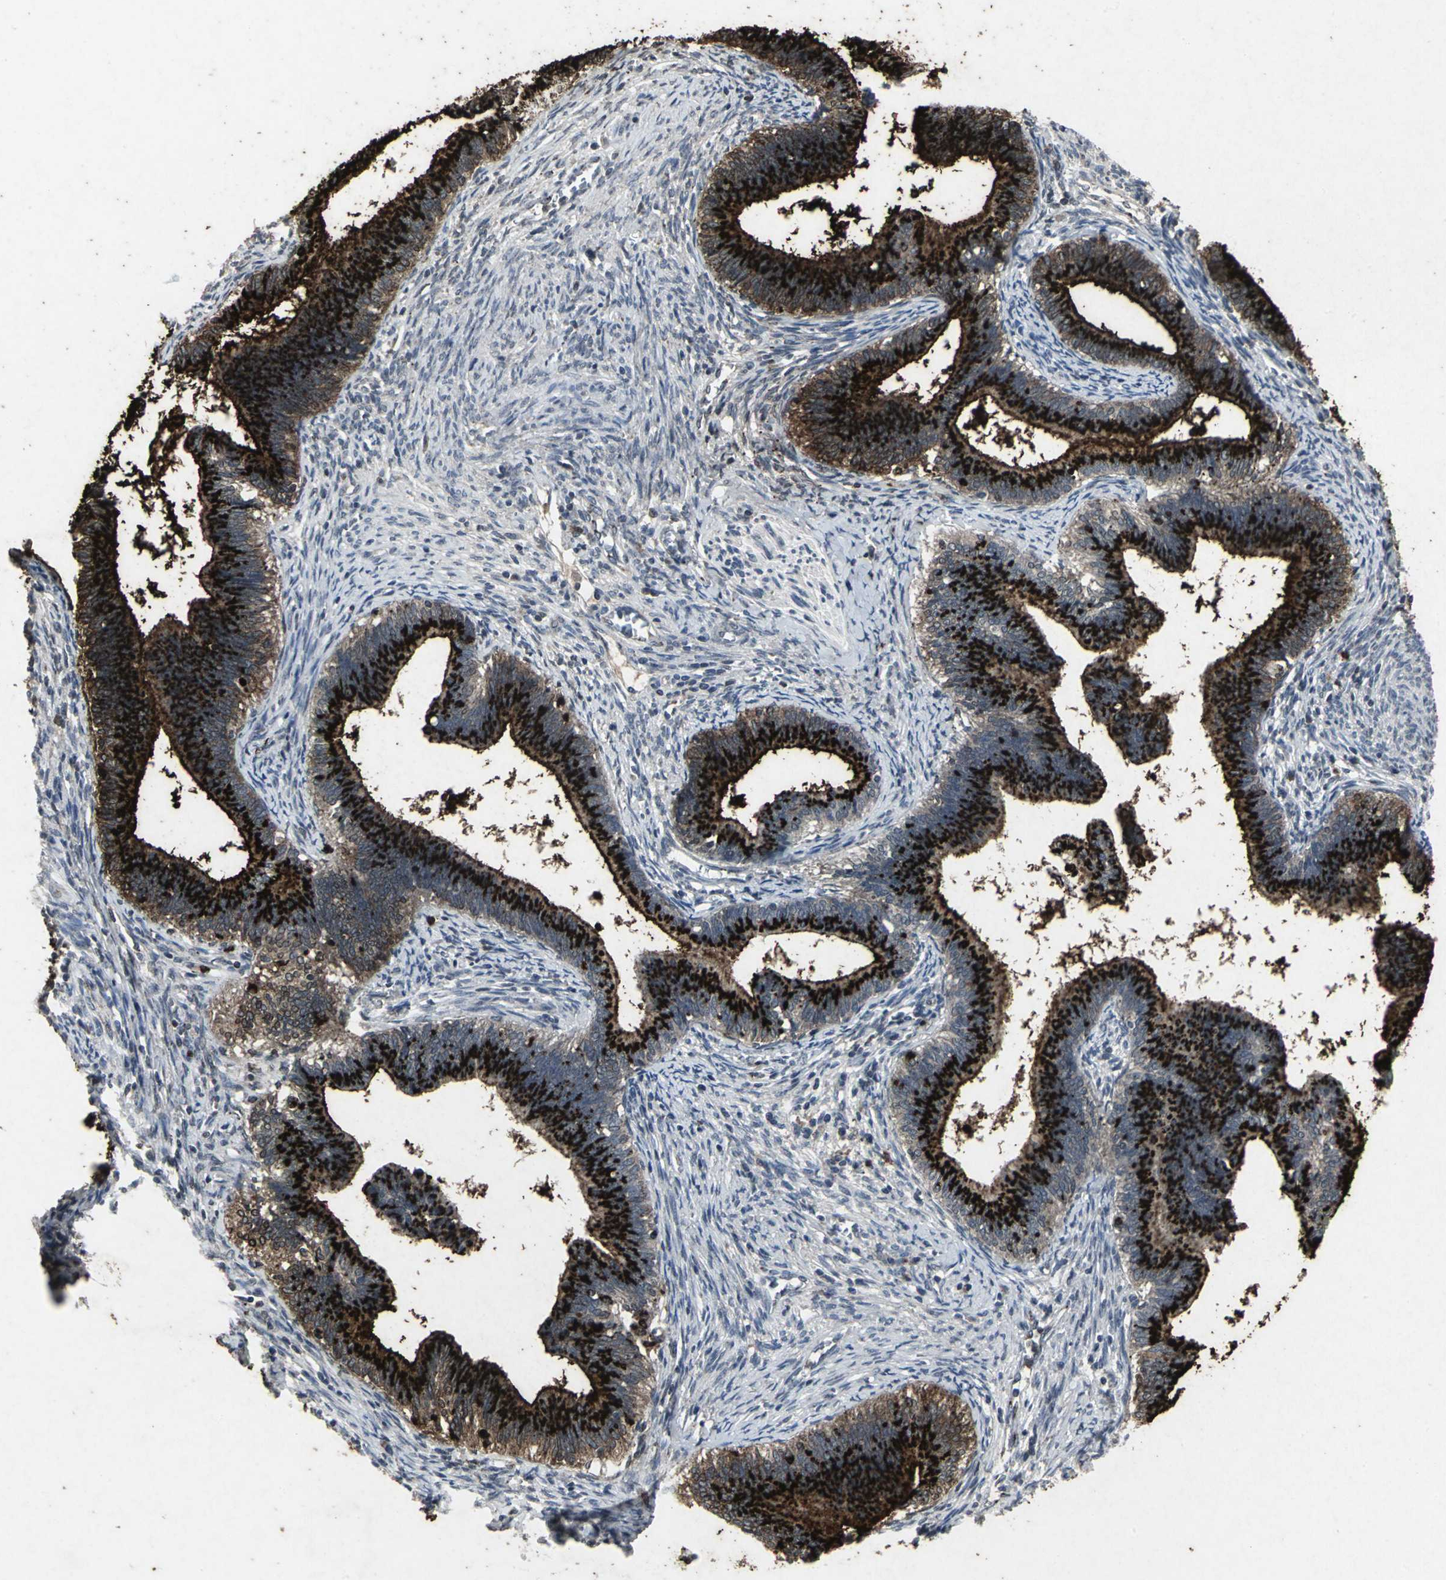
{"staining": {"intensity": "strong", "quantity": ">75%", "location": "cytoplasmic/membranous"}, "tissue": "cervical cancer", "cell_type": "Tumor cells", "image_type": "cancer", "snomed": [{"axis": "morphology", "description": "Adenocarcinoma, NOS"}, {"axis": "topography", "description": "Cervix"}], "caption": "Protein expression analysis of human cervical cancer (adenocarcinoma) reveals strong cytoplasmic/membranous expression in approximately >75% of tumor cells. The protein is shown in brown color, while the nuclei are stained blue.", "gene": "BMP4", "patient": {"sex": "female", "age": 44}}